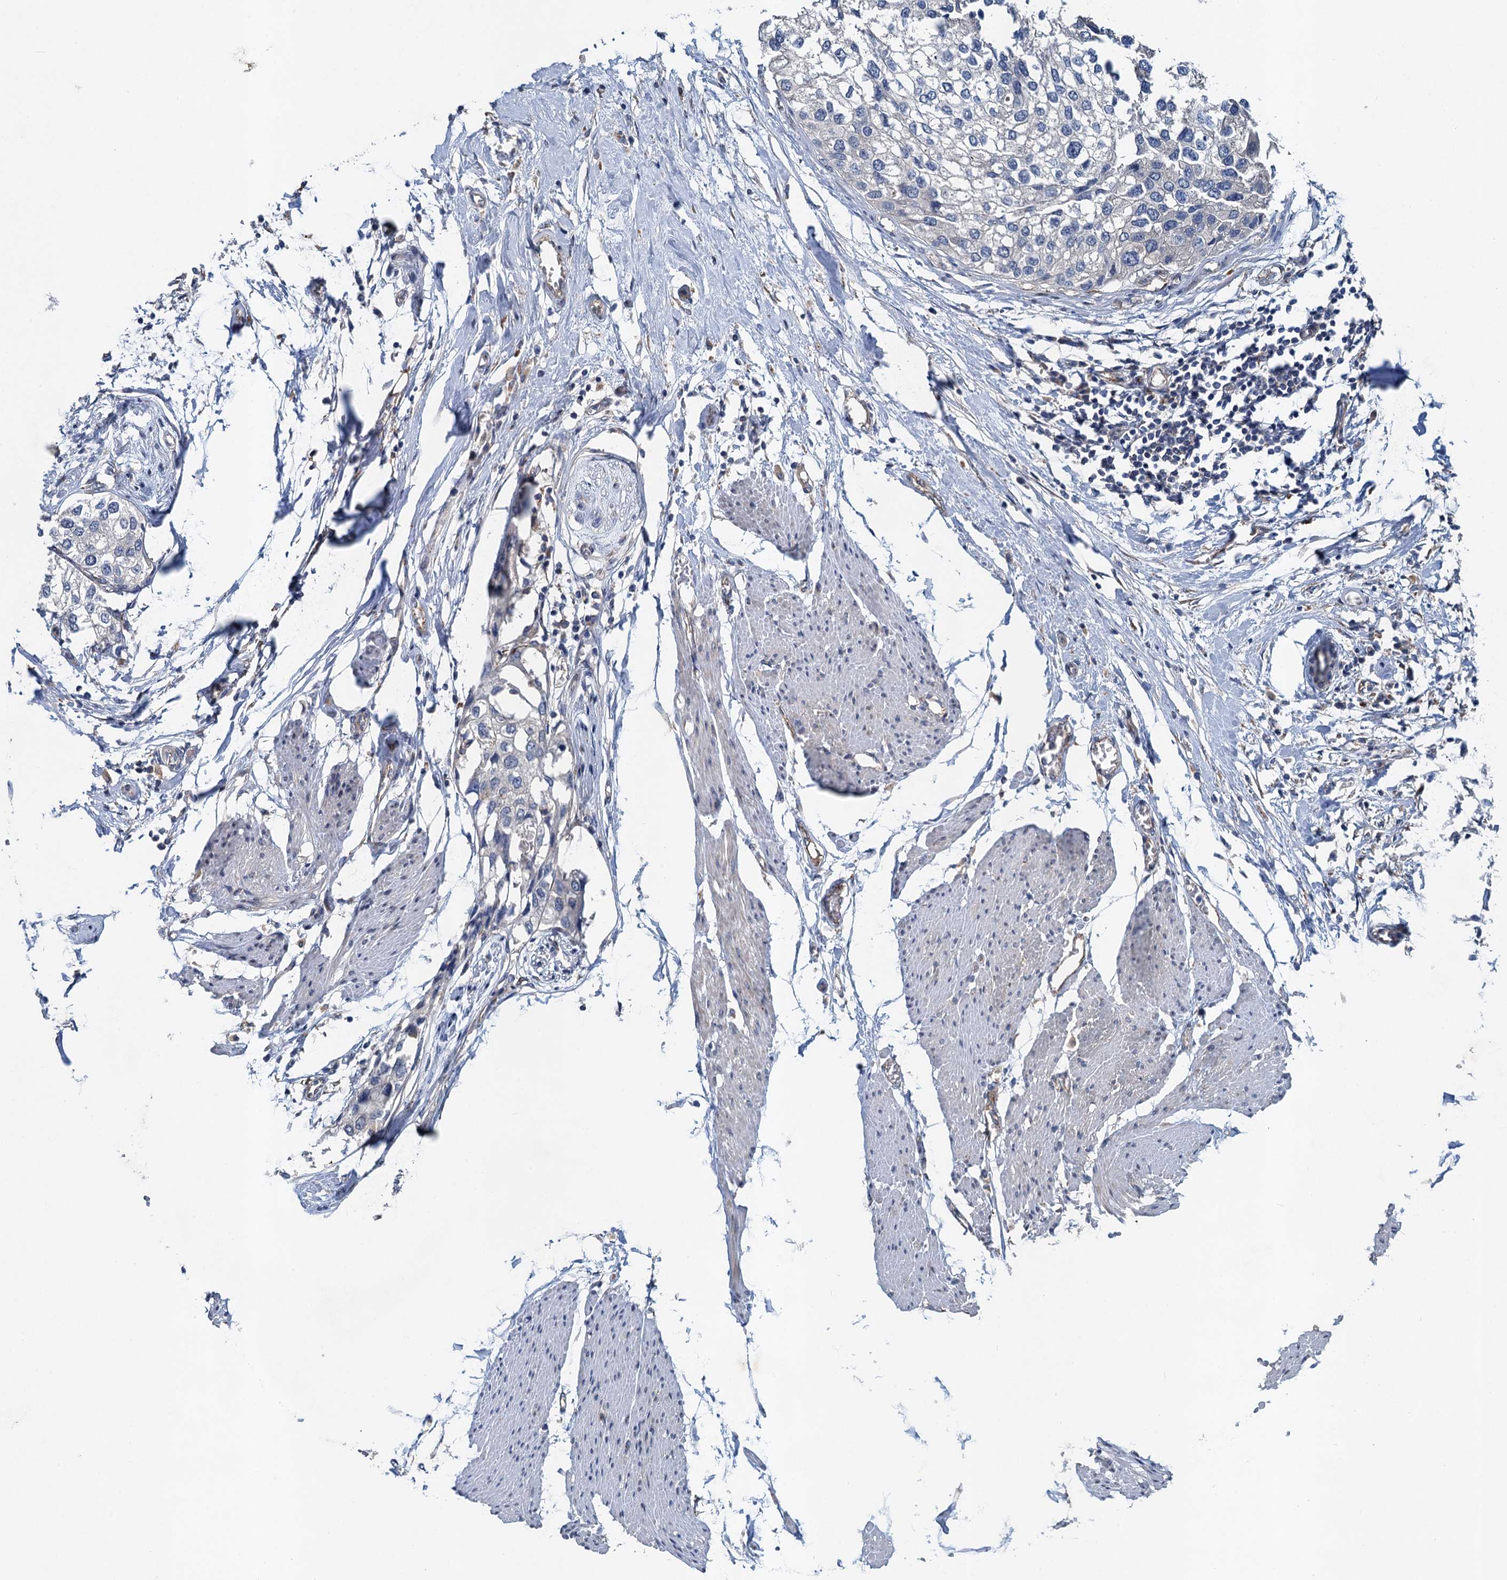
{"staining": {"intensity": "weak", "quantity": "<25%", "location": "cytoplasmic/membranous"}, "tissue": "urothelial cancer", "cell_type": "Tumor cells", "image_type": "cancer", "snomed": [{"axis": "morphology", "description": "Urothelial carcinoma, High grade"}, {"axis": "topography", "description": "Urinary bladder"}], "caption": "A high-resolution histopathology image shows immunohistochemistry staining of urothelial cancer, which shows no significant expression in tumor cells.", "gene": "NBEA", "patient": {"sex": "male", "age": 64}}